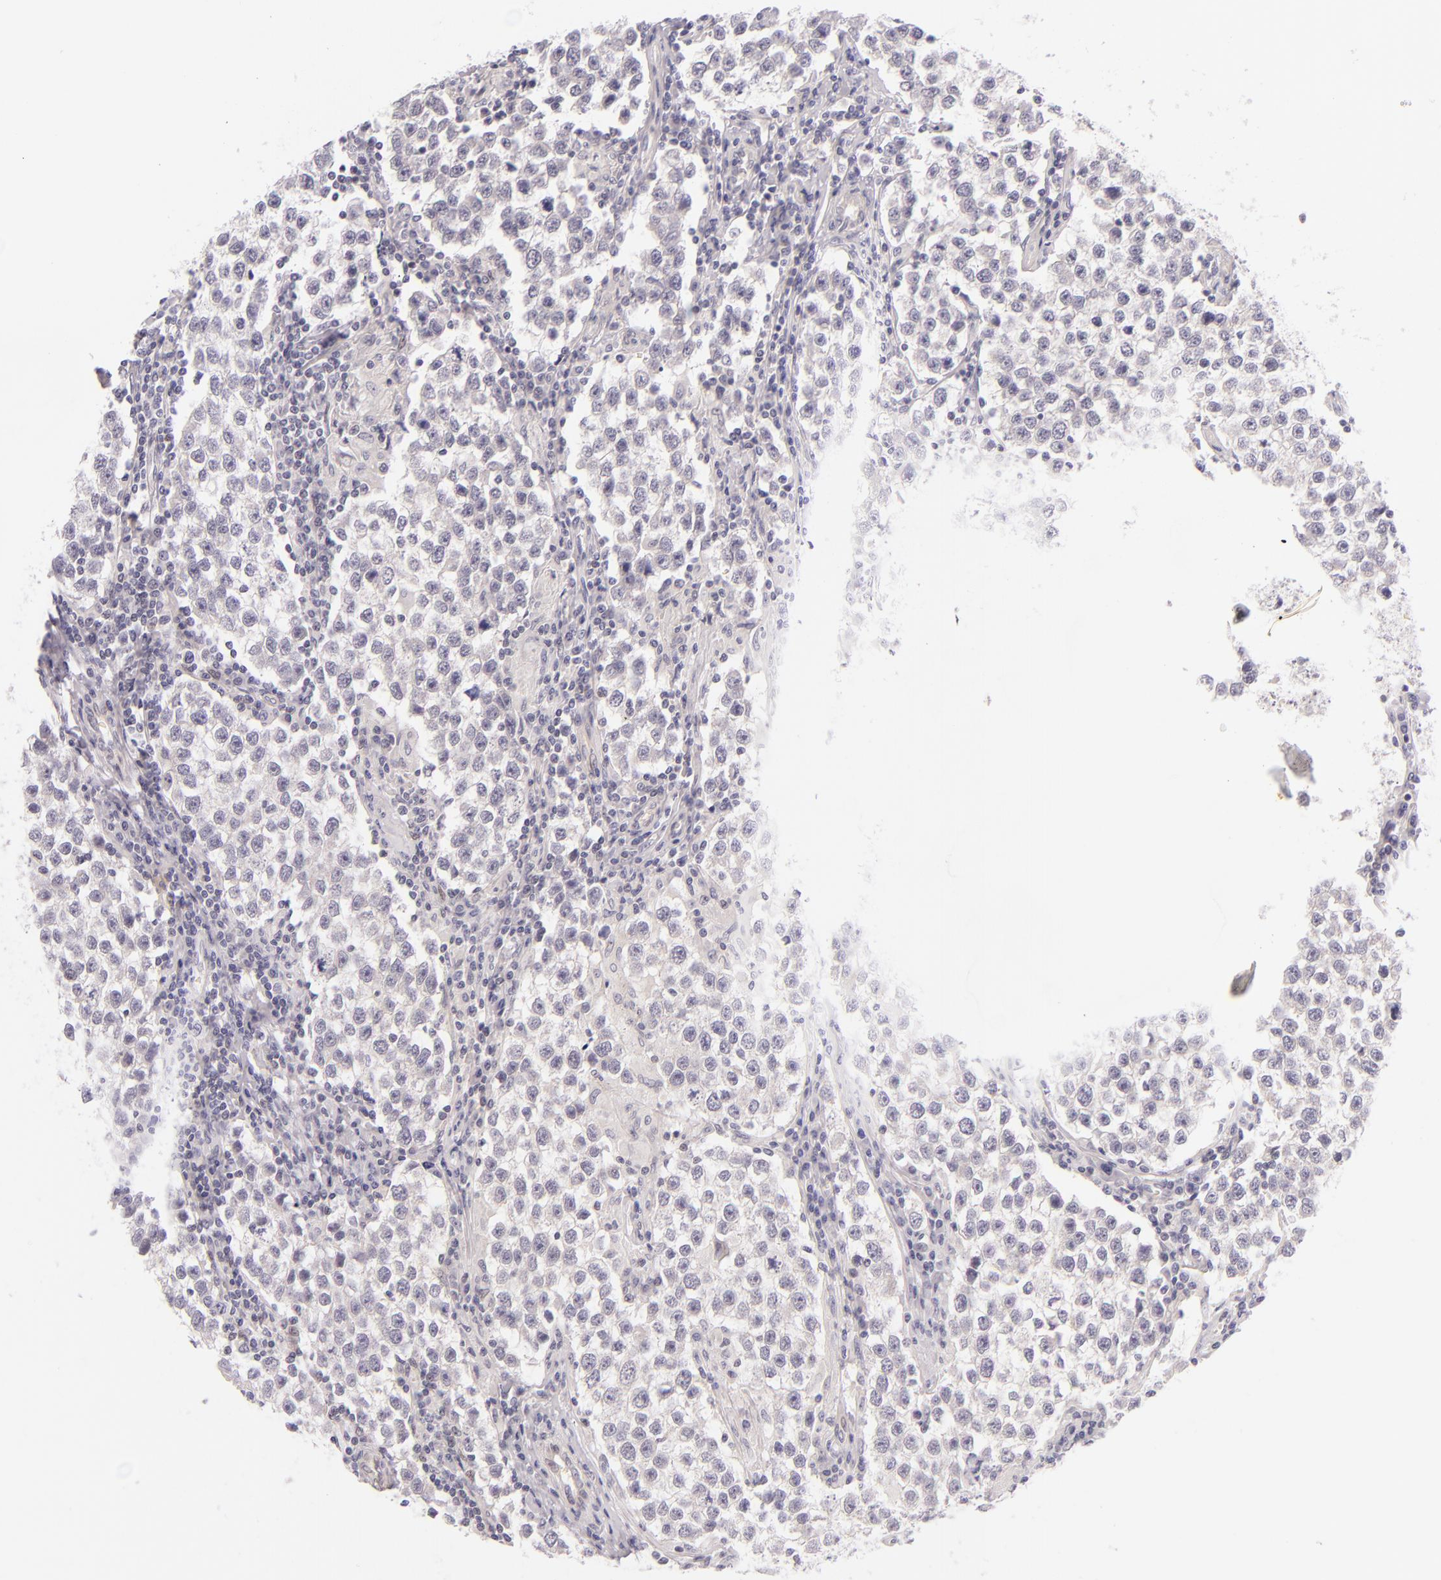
{"staining": {"intensity": "negative", "quantity": "none", "location": "none"}, "tissue": "testis cancer", "cell_type": "Tumor cells", "image_type": "cancer", "snomed": [{"axis": "morphology", "description": "Seminoma, NOS"}, {"axis": "topography", "description": "Testis"}], "caption": "Tumor cells show no significant staining in seminoma (testis). The staining was performed using DAB to visualize the protein expression in brown, while the nuclei were stained in blue with hematoxylin (Magnification: 20x).", "gene": "BCL3", "patient": {"sex": "male", "age": 36}}